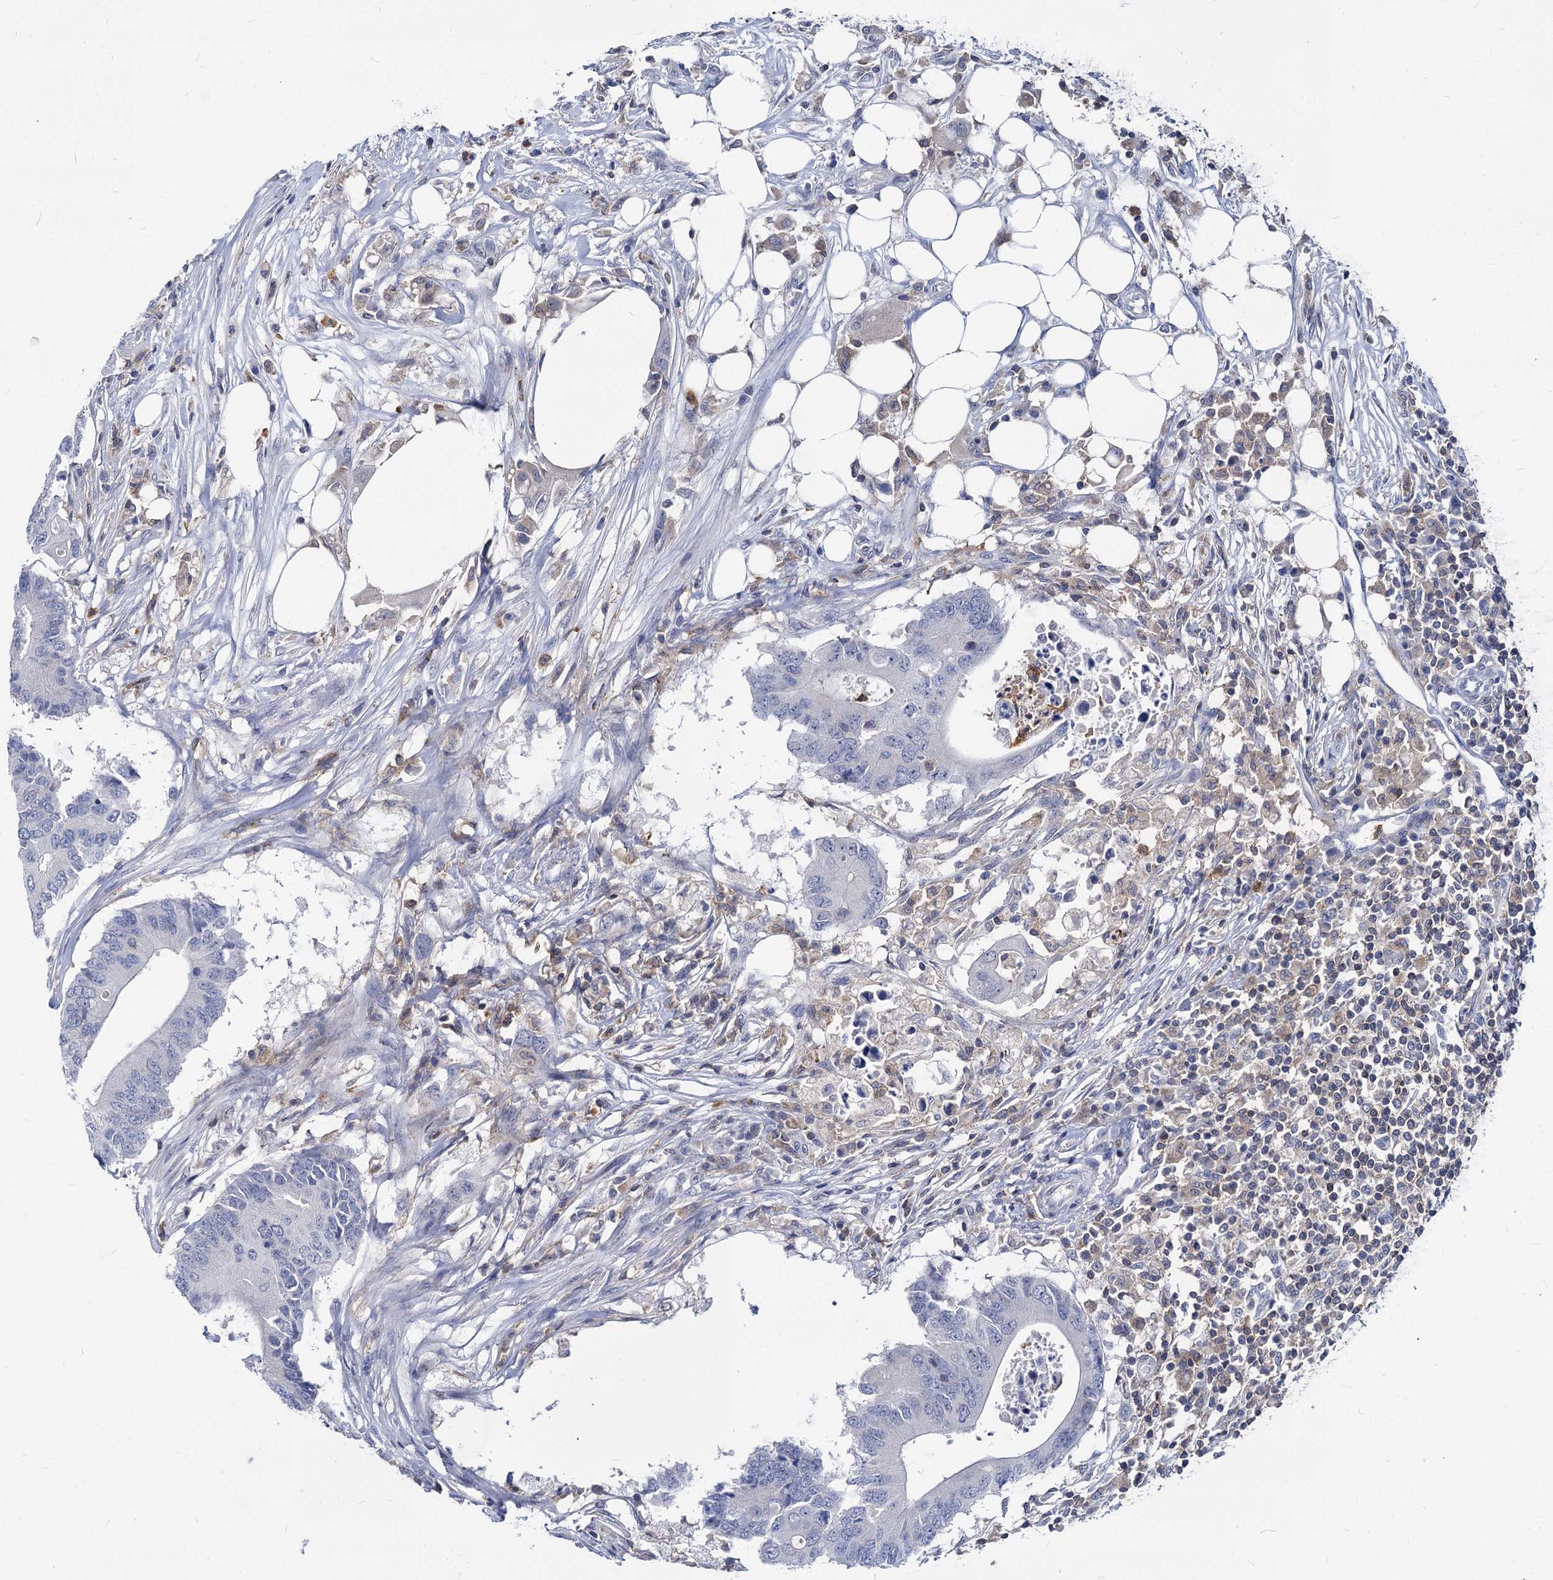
{"staining": {"intensity": "negative", "quantity": "none", "location": "none"}, "tissue": "colorectal cancer", "cell_type": "Tumor cells", "image_type": "cancer", "snomed": [{"axis": "morphology", "description": "Adenocarcinoma, NOS"}, {"axis": "topography", "description": "Colon"}], "caption": "Protein analysis of colorectal cancer (adenocarcinoma) displays no significant staining in tumor cells.", "gene": "RHOG", "patient": {"sex": "male", "age": 71}}